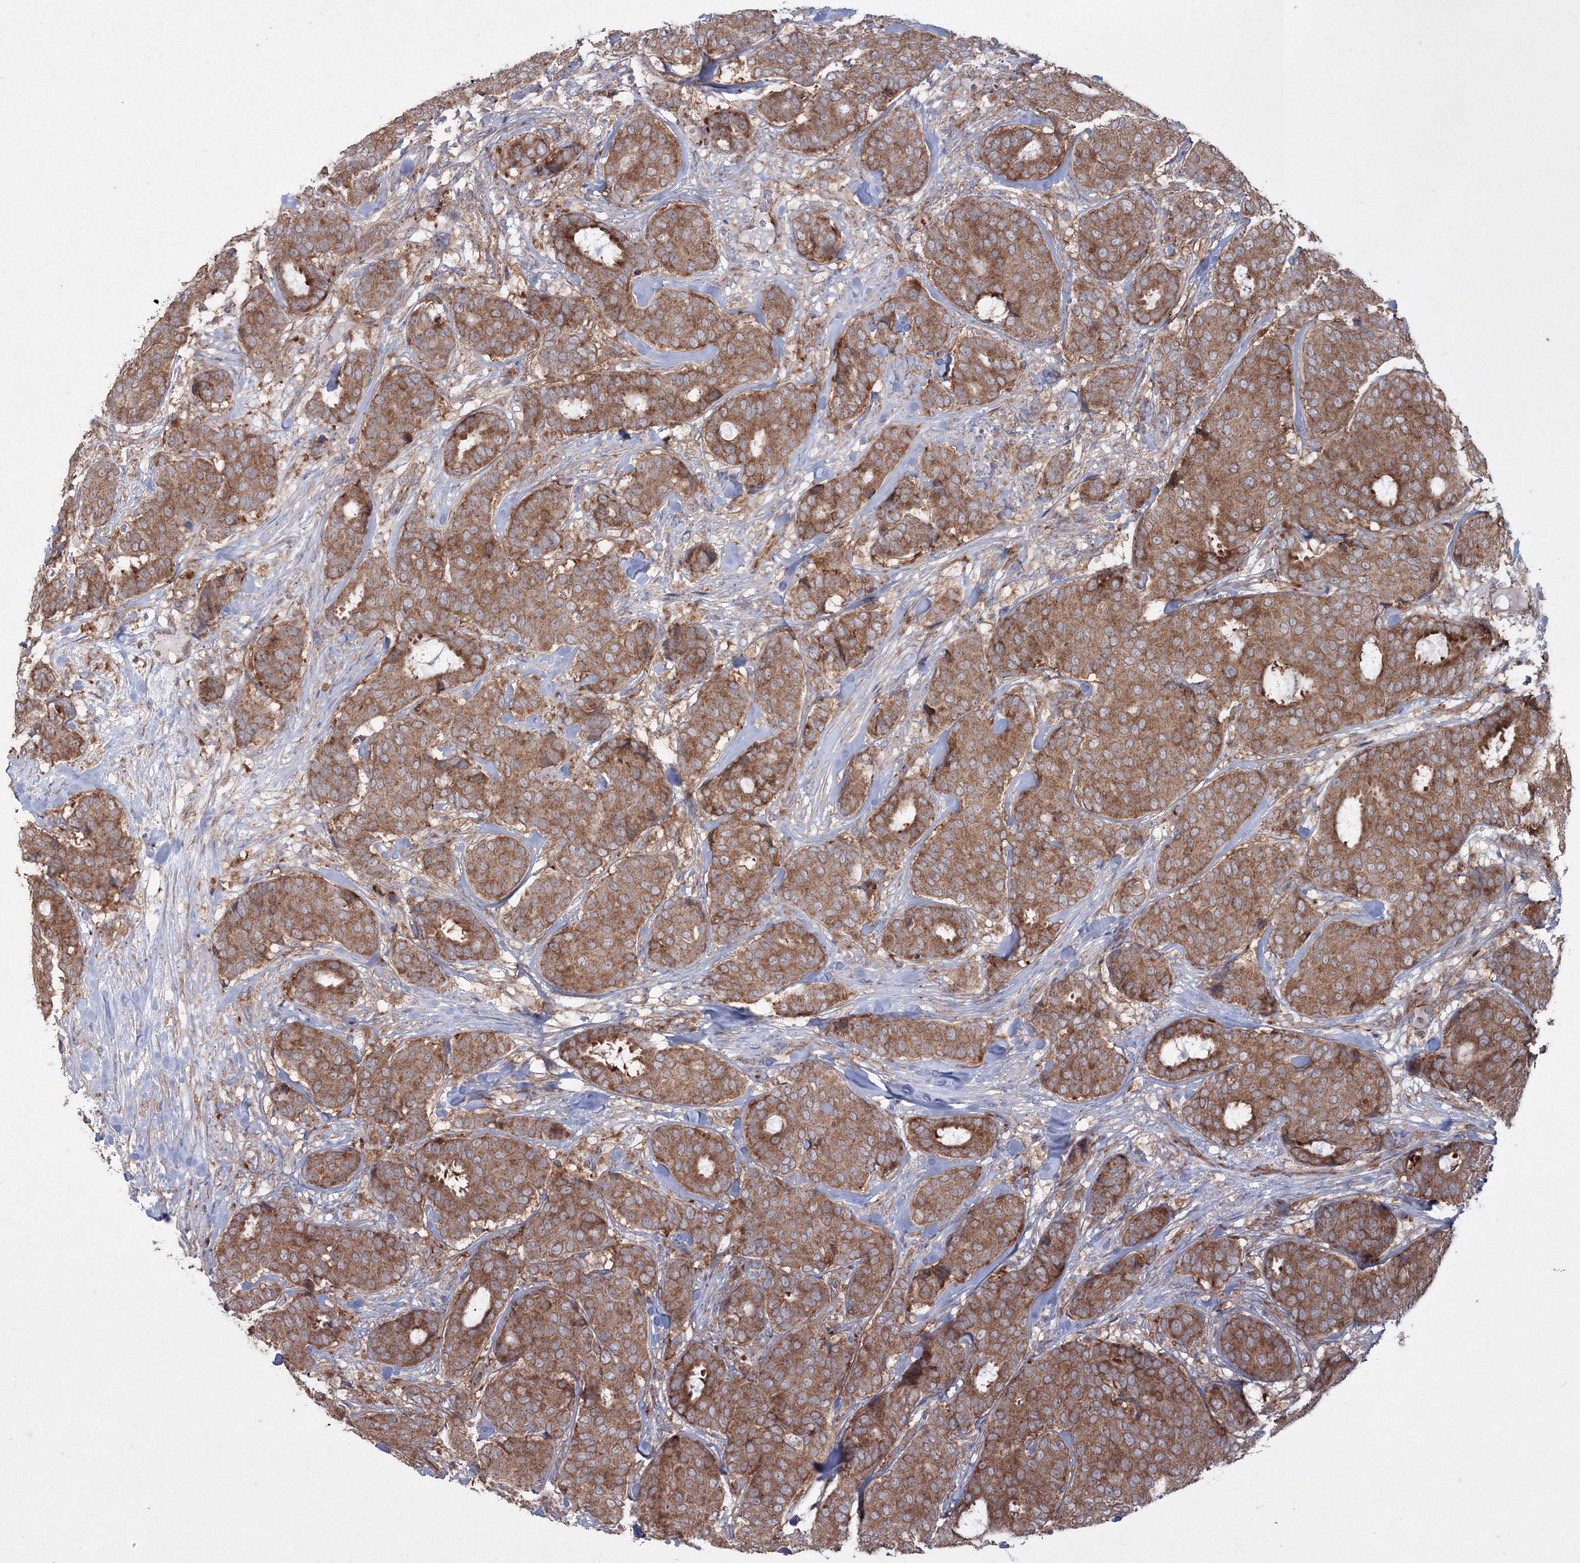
{"staining": {"intensity": "moderate", "quantity": ">75%", "location": "cytoplasmic/membranous"}, "tissue": "breast cancer", "cell_type": "Tumor cells", "image_type": "cancer", "snomed": [{"axis": "morphology", "description": "Duct carcinoma"}, {"axis": "topography", "description": "Breast"}], "caption": "Invasive ductal carcinoma (breast) was stained to show a protein in brown. There is medium levels of moderate cytoplasmic/membranous positivity in about >75% of tumor cells.", "gene": "PEX13", "patient": {"sex": "female", "age": 75}}